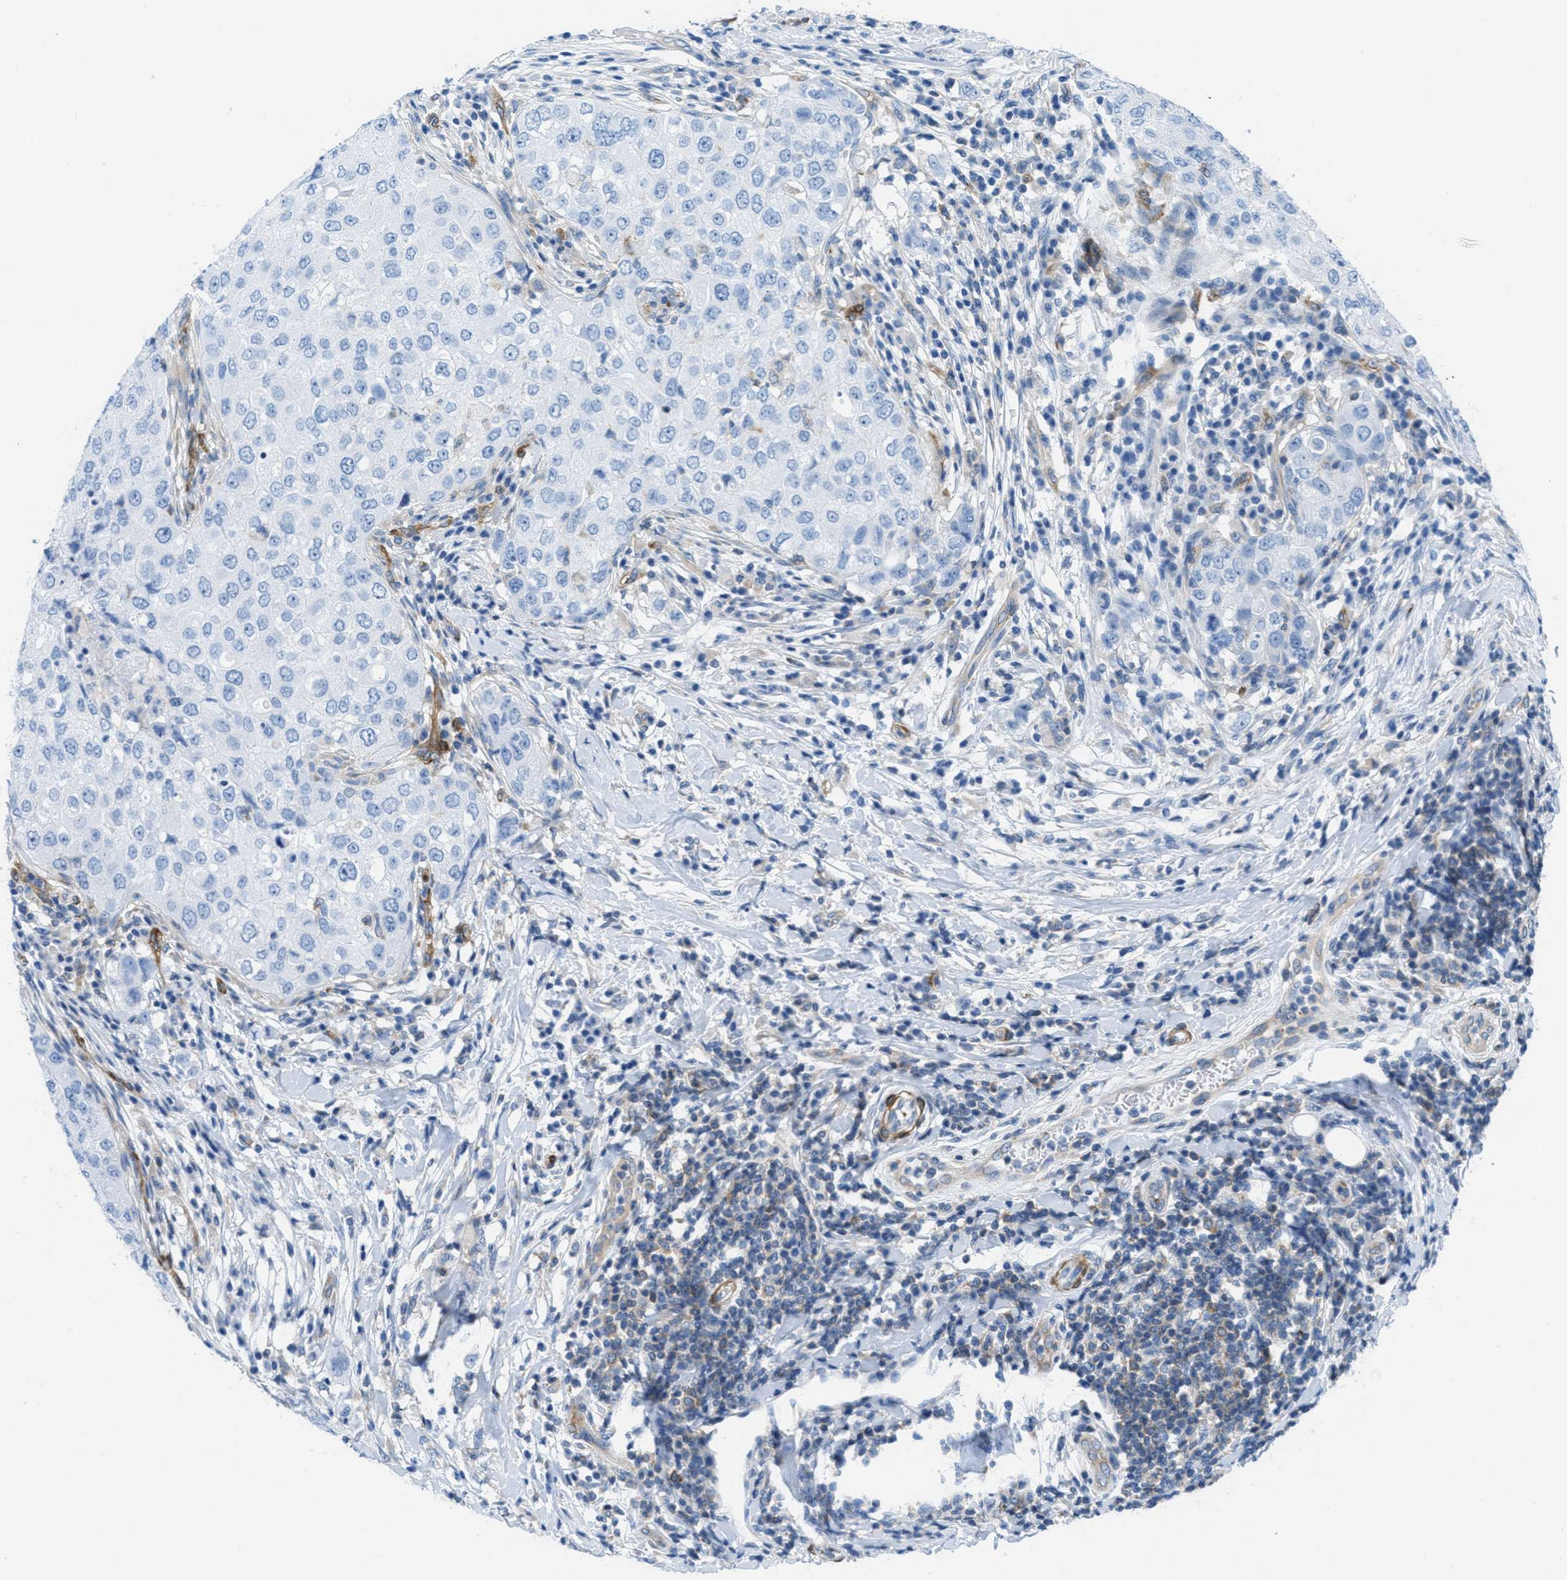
{"staining": {"intensity": "negative", "quantity": "none", "location": "none"}, "tissue": "breast cancer", "cell_type": "Tumor cells", "image_type": "cancer", "snomed": [{"axis": "morphology", "description": "Duct carcinoma"}, {"axis": "topography", "description": "Breast"}], "caption": "Tumor cells are negative for brown protein staining in breast cancer (intraductal carcinoma).", "gene": "MAPRE2", "patient": {"sex": "female", "age": 27}}